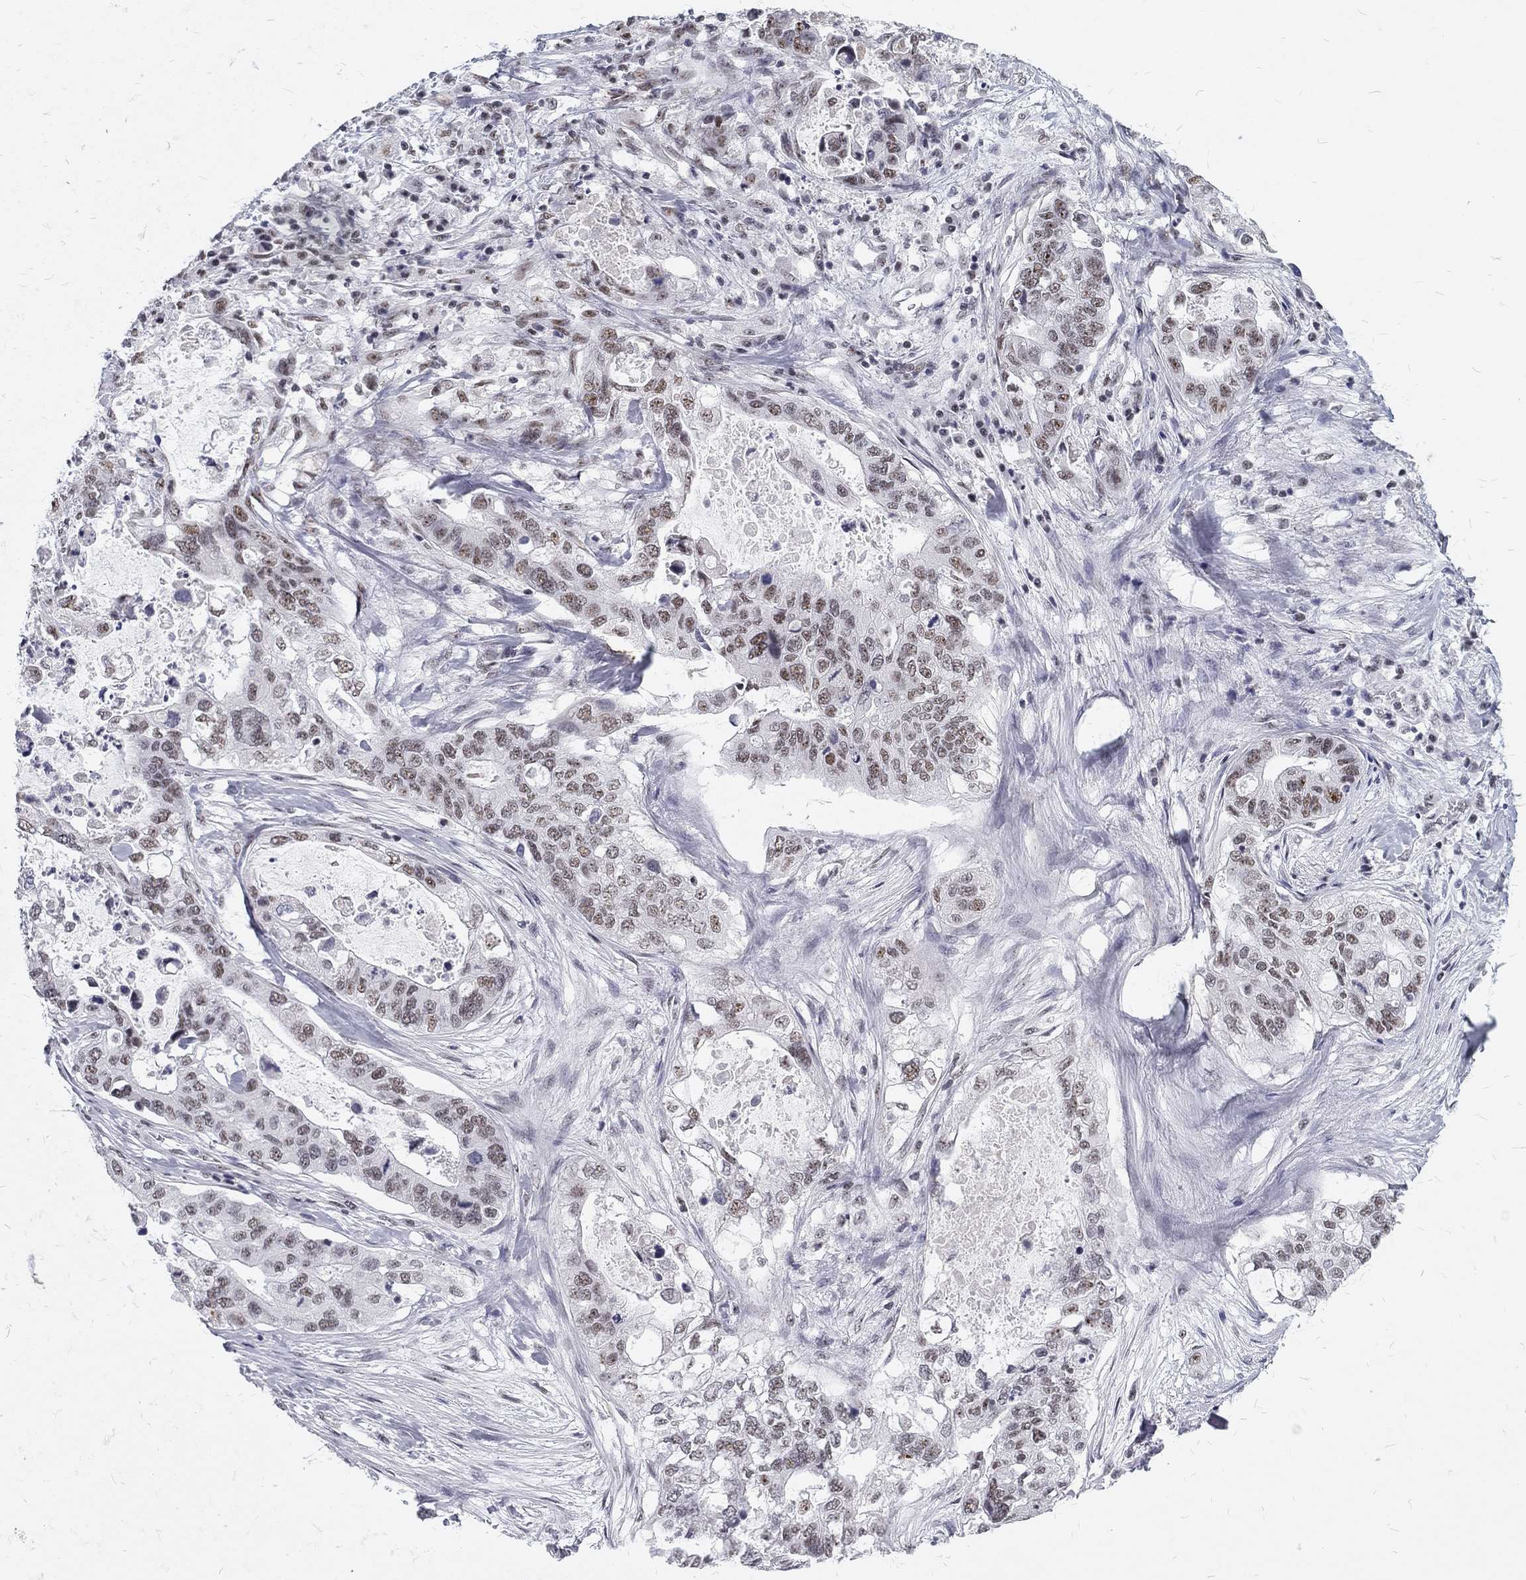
{"staining": {"intensity": "weak", "quantity": "25%-75%", "location": "nuclear"}, "tissue": "stomach cancer", "cell_type": "Tumor cells", "image_type": "cancer", "snomed": [{"axis": "morphology", "description": "Adenocarcinoma, NOS"}, {"axis": "topography", "description": "Stomach"}], "caption": "A brown stain shows weak nuclear staining of a protein in human stomach cancer (adenocarcinoma) tumor cells. The staining was performed using DAB (3,3'-diaminobenzidine) to visualize the protein expression in brown, while the nuclei were stained in blue with hematoxylin (Magnification: 20x).", "gene": "SNORC", "patient": {"sex": "male", "age": 54}}